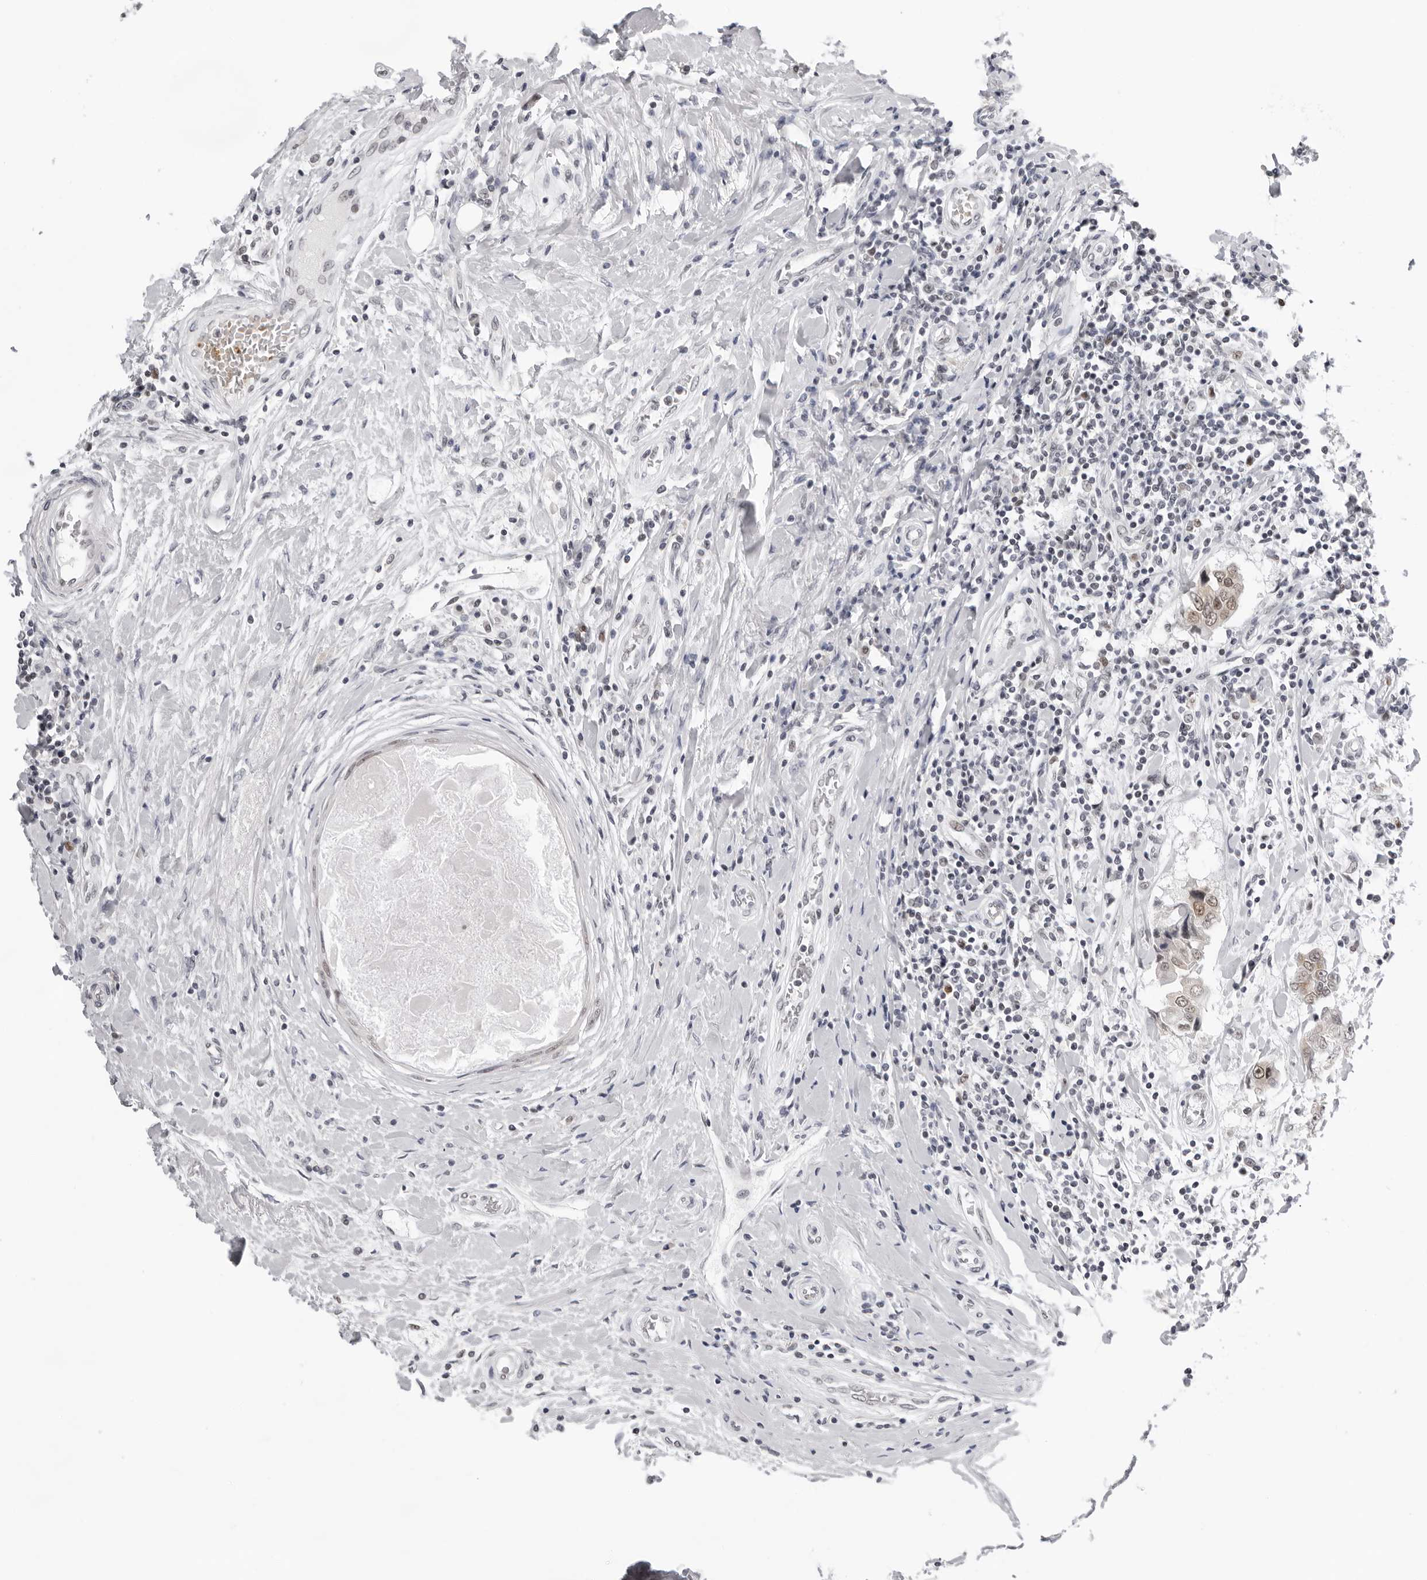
{"staining": {"intensity": "weak", "quantity": ">75%", "location": "nuclear"}, "tissue": "breast cancer", "cell_type": "Tumor cells", "image_type": "cancer", "snomed": [{"axis": "morphology", "description": "Duct carcinoma"}, {"axis": "topography", "description": "Breast"}], "caption": "About >75% of tumor cells in human breast cancer display weak nuclear protein staining as visualized by brown immunohistochemical staining.", "gene": "USP1", "patient": {"sex": "female", "age": 27}}